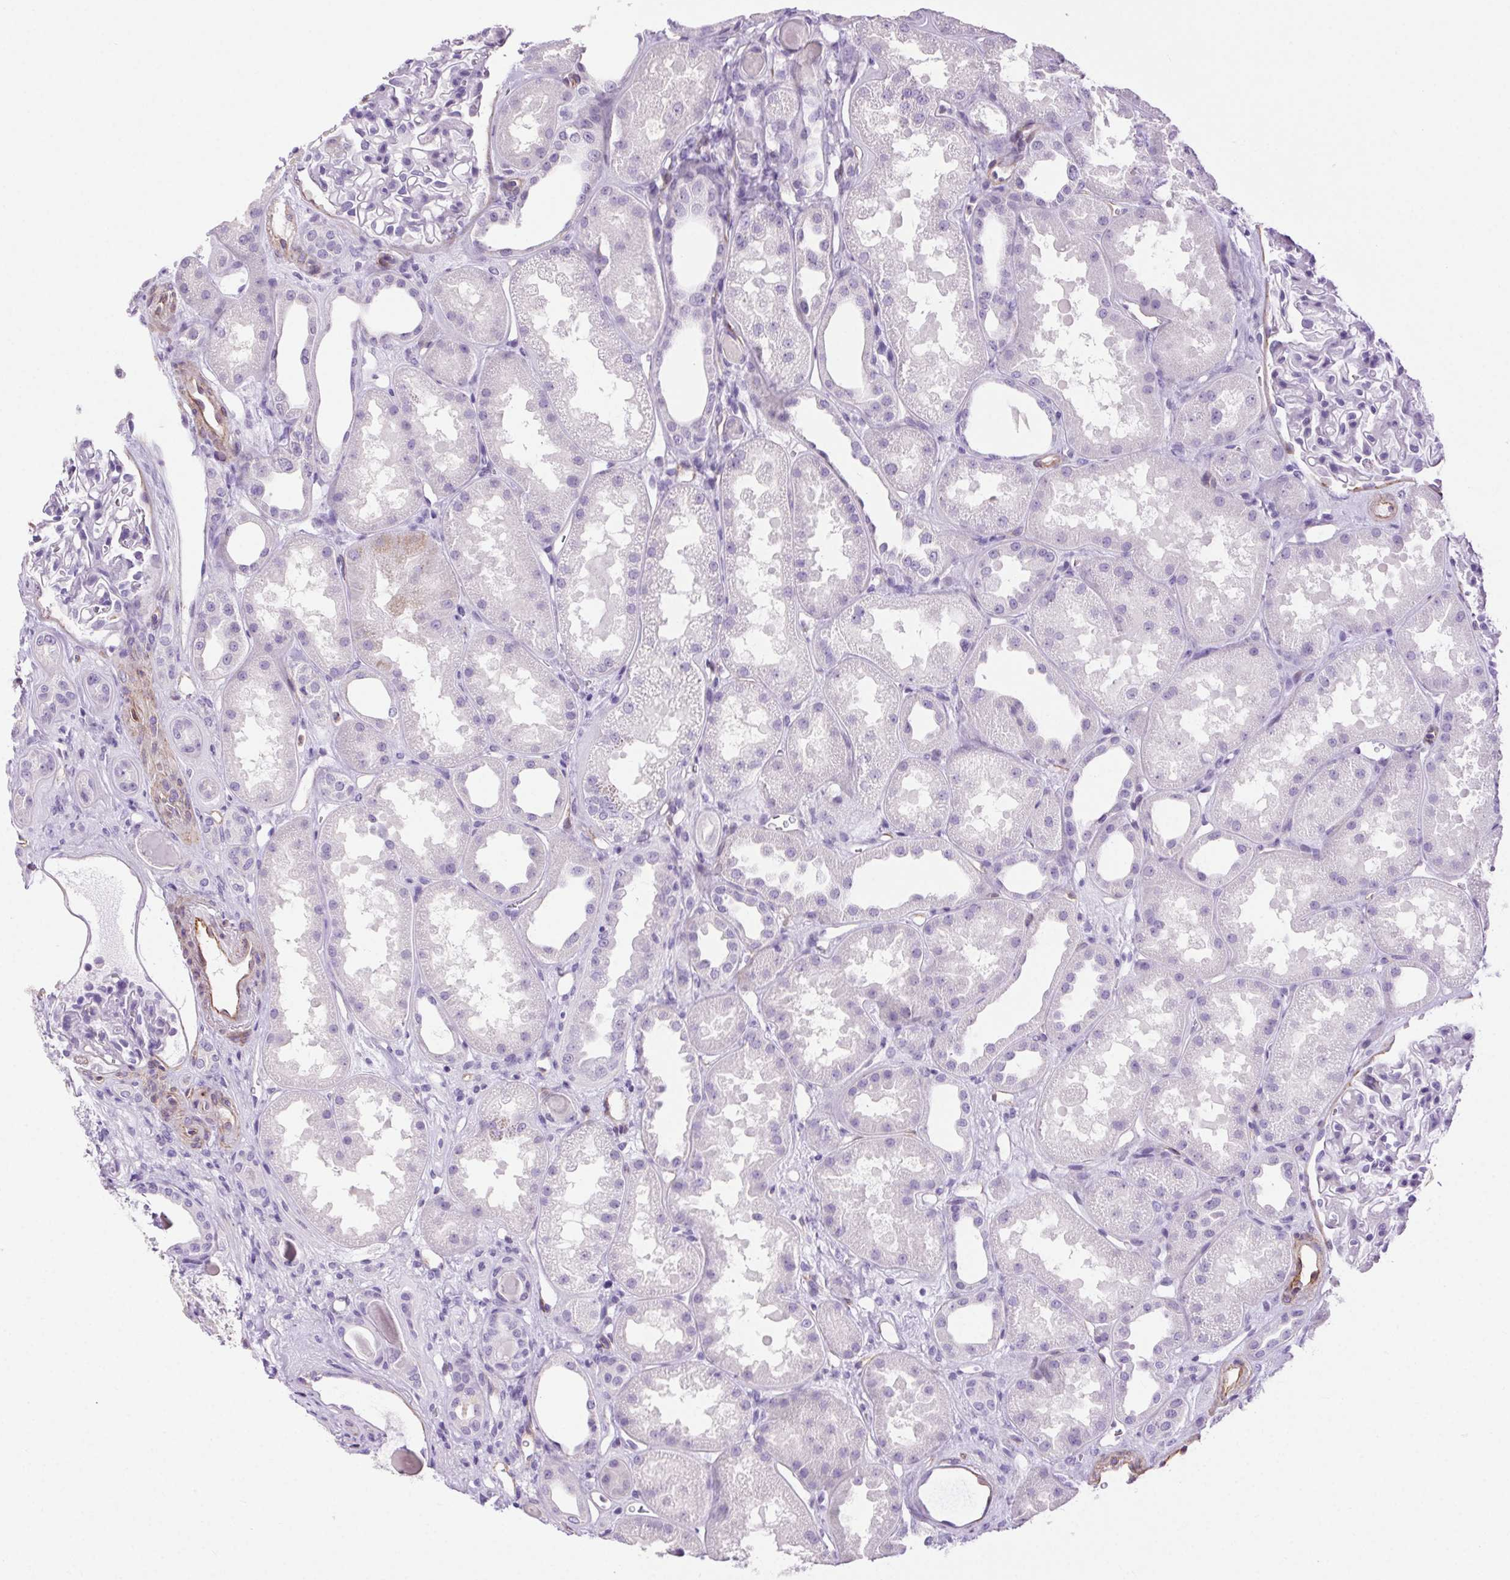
{"staining": {"intensity": "weak", "quantity": "<25%", "location": "cytoplasmic/membranous"}, "tissue": "kidney", "cell_type": "Cells in glomeruli", "image_type": "normal", "snomed": [{"axis": "morphology", "description": "Normal tissue, NOS"}, {"axis": "topography", "description": "Kidney"}], "caption": "IHC photomicrograph of unremarkable kidney stained for a protein (brown), which exhibits no expression in cells in glomeruli. (DAB (3,3'-diaminobenzidine) immunohistochemistry visualized using brightfield microscopy, high magnification).", "gene": "SHCBP1L", "patient": {"sex": "male", "age": 61}}